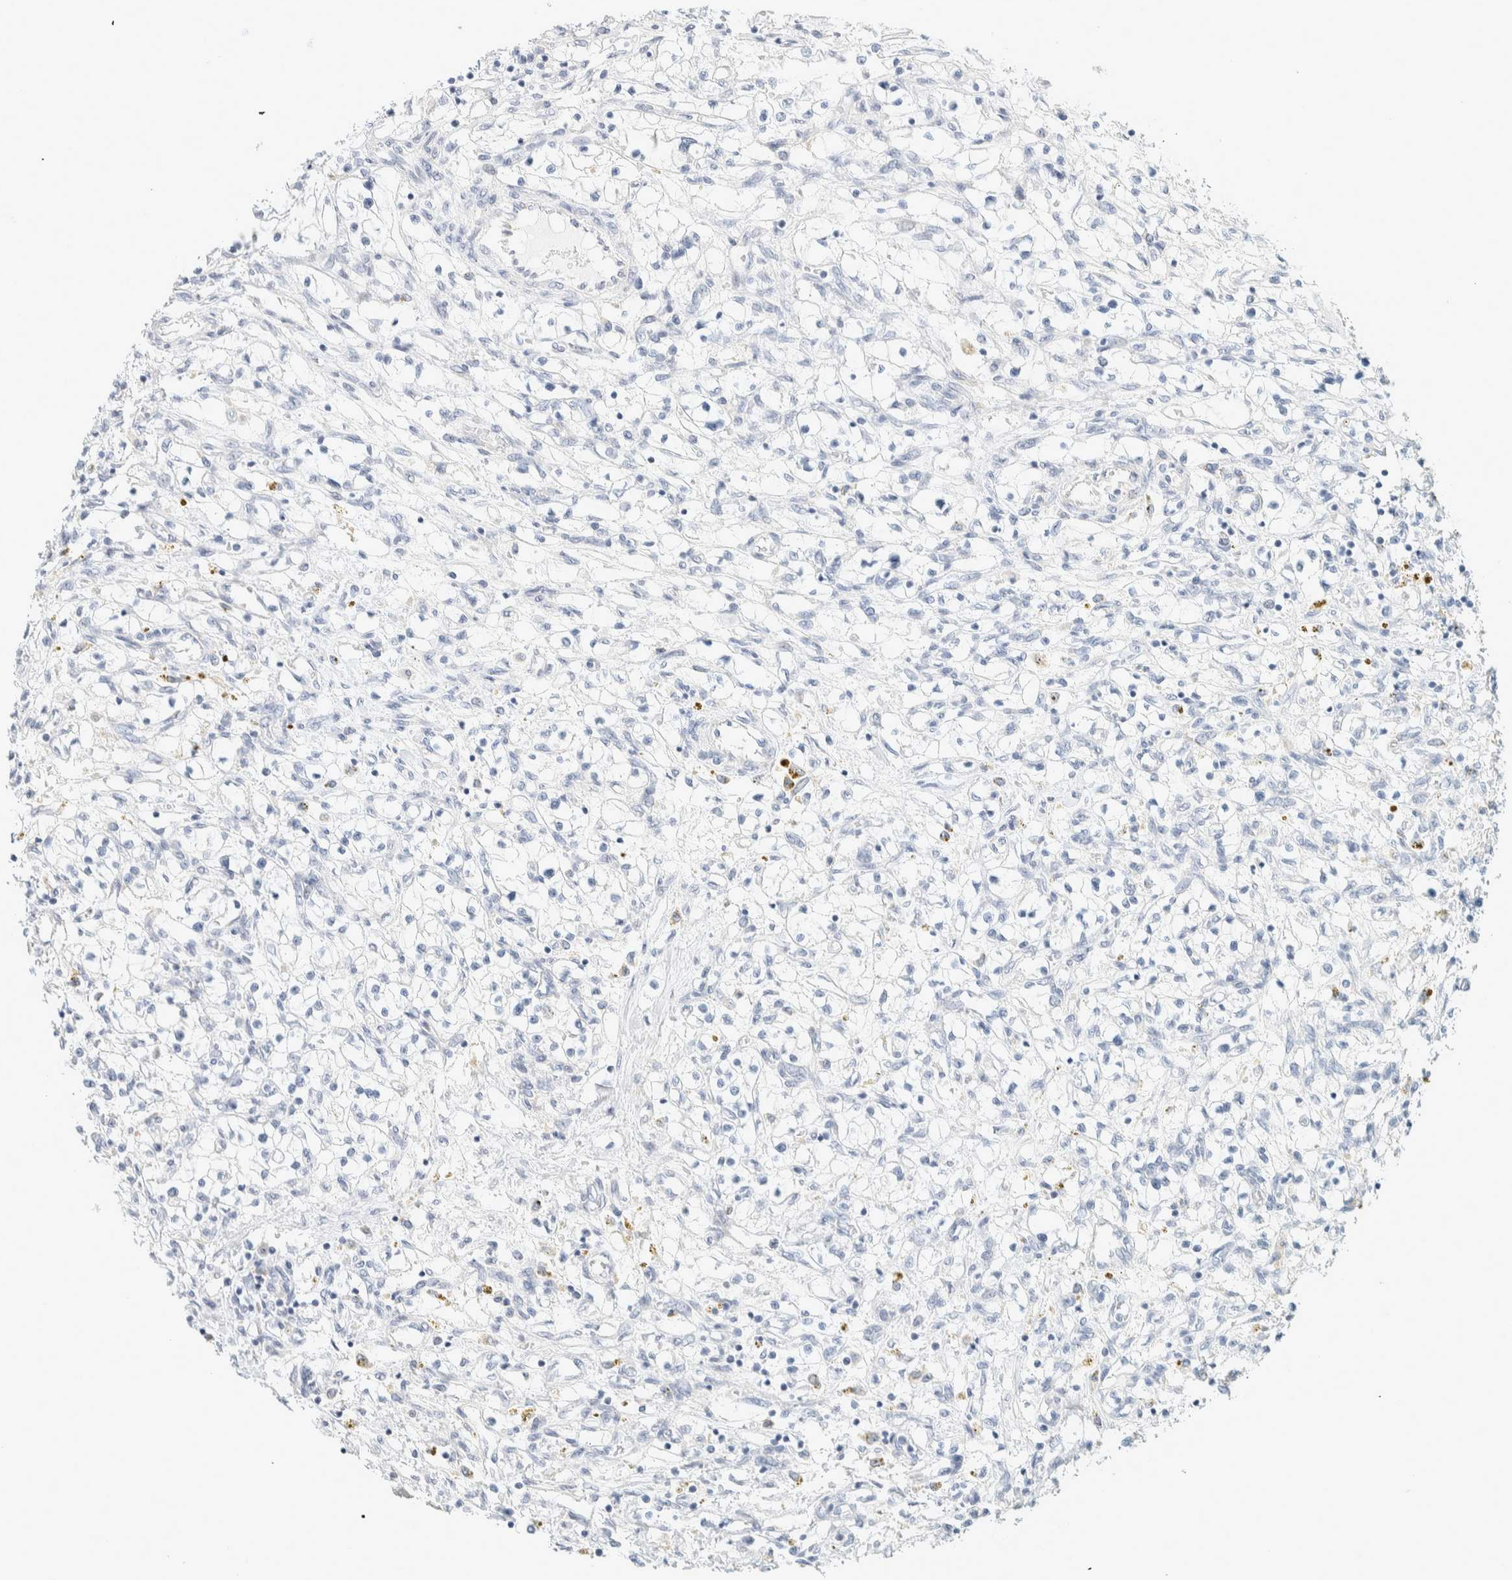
{"staining": {"intensity": "negative", "quantity": "none", "location": "none"}, "tissue": "renal cancer", "cell_type": "Tumor cells", "image_type": "cancer", "snomed": [{"axis": "morphology", "description": "Adenocarcinoma, NOS"}, {"axis": "topography", "description": "Kidney"}], "caption": "Immunohistochemical staining of renal cancer reveals no significant expression in tumor cells.", "gene": "ALOX12B", "patient": {"sex": "male", "age": 68}}